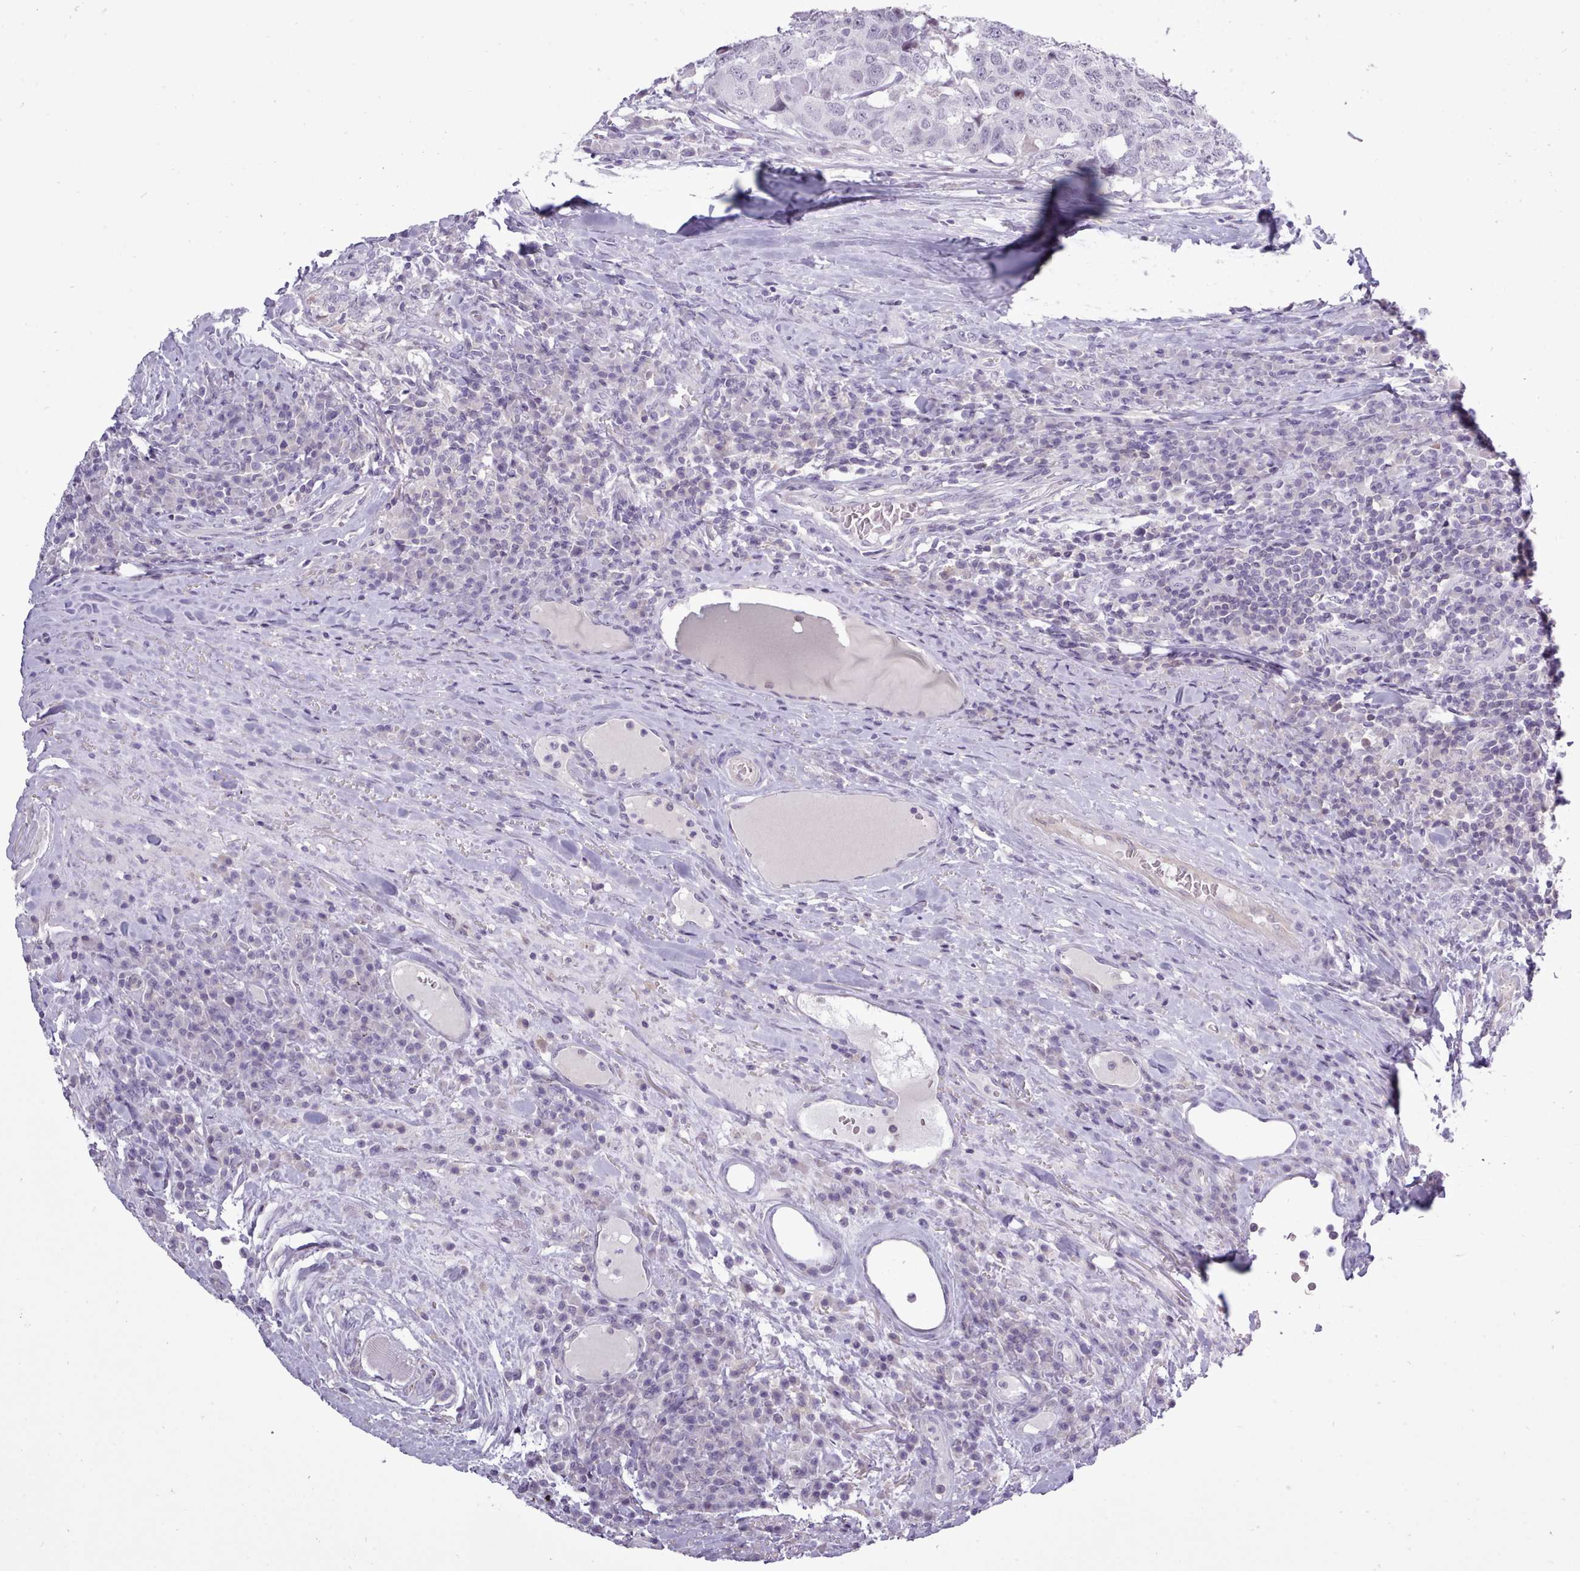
{"staining": {"intensity": "weak", "quantity": "<25%", "location": "nuclear"}, "tissue": "head and neck cancer", "cell_type": "Tumor cells", "image_type": "cancer", "snomed": [{"axis": "morphology", "description": "Squamous cell carcinoma, NOS"}, {"axis": "topography", "description": "Head-Neck"}], "caption": "A high-resolution histopathology image shows immunohistochemistry staining of head and neck squamous cell carcinoma, which demonstrates no significant expression in tumor cells. Brightfield microscopy of IHC stained with DAB (brown) and hematoxylin (blue), captured at high magnification.", "gene": "BDKRB2", "patient": {"sex": "male", "age": 66}}